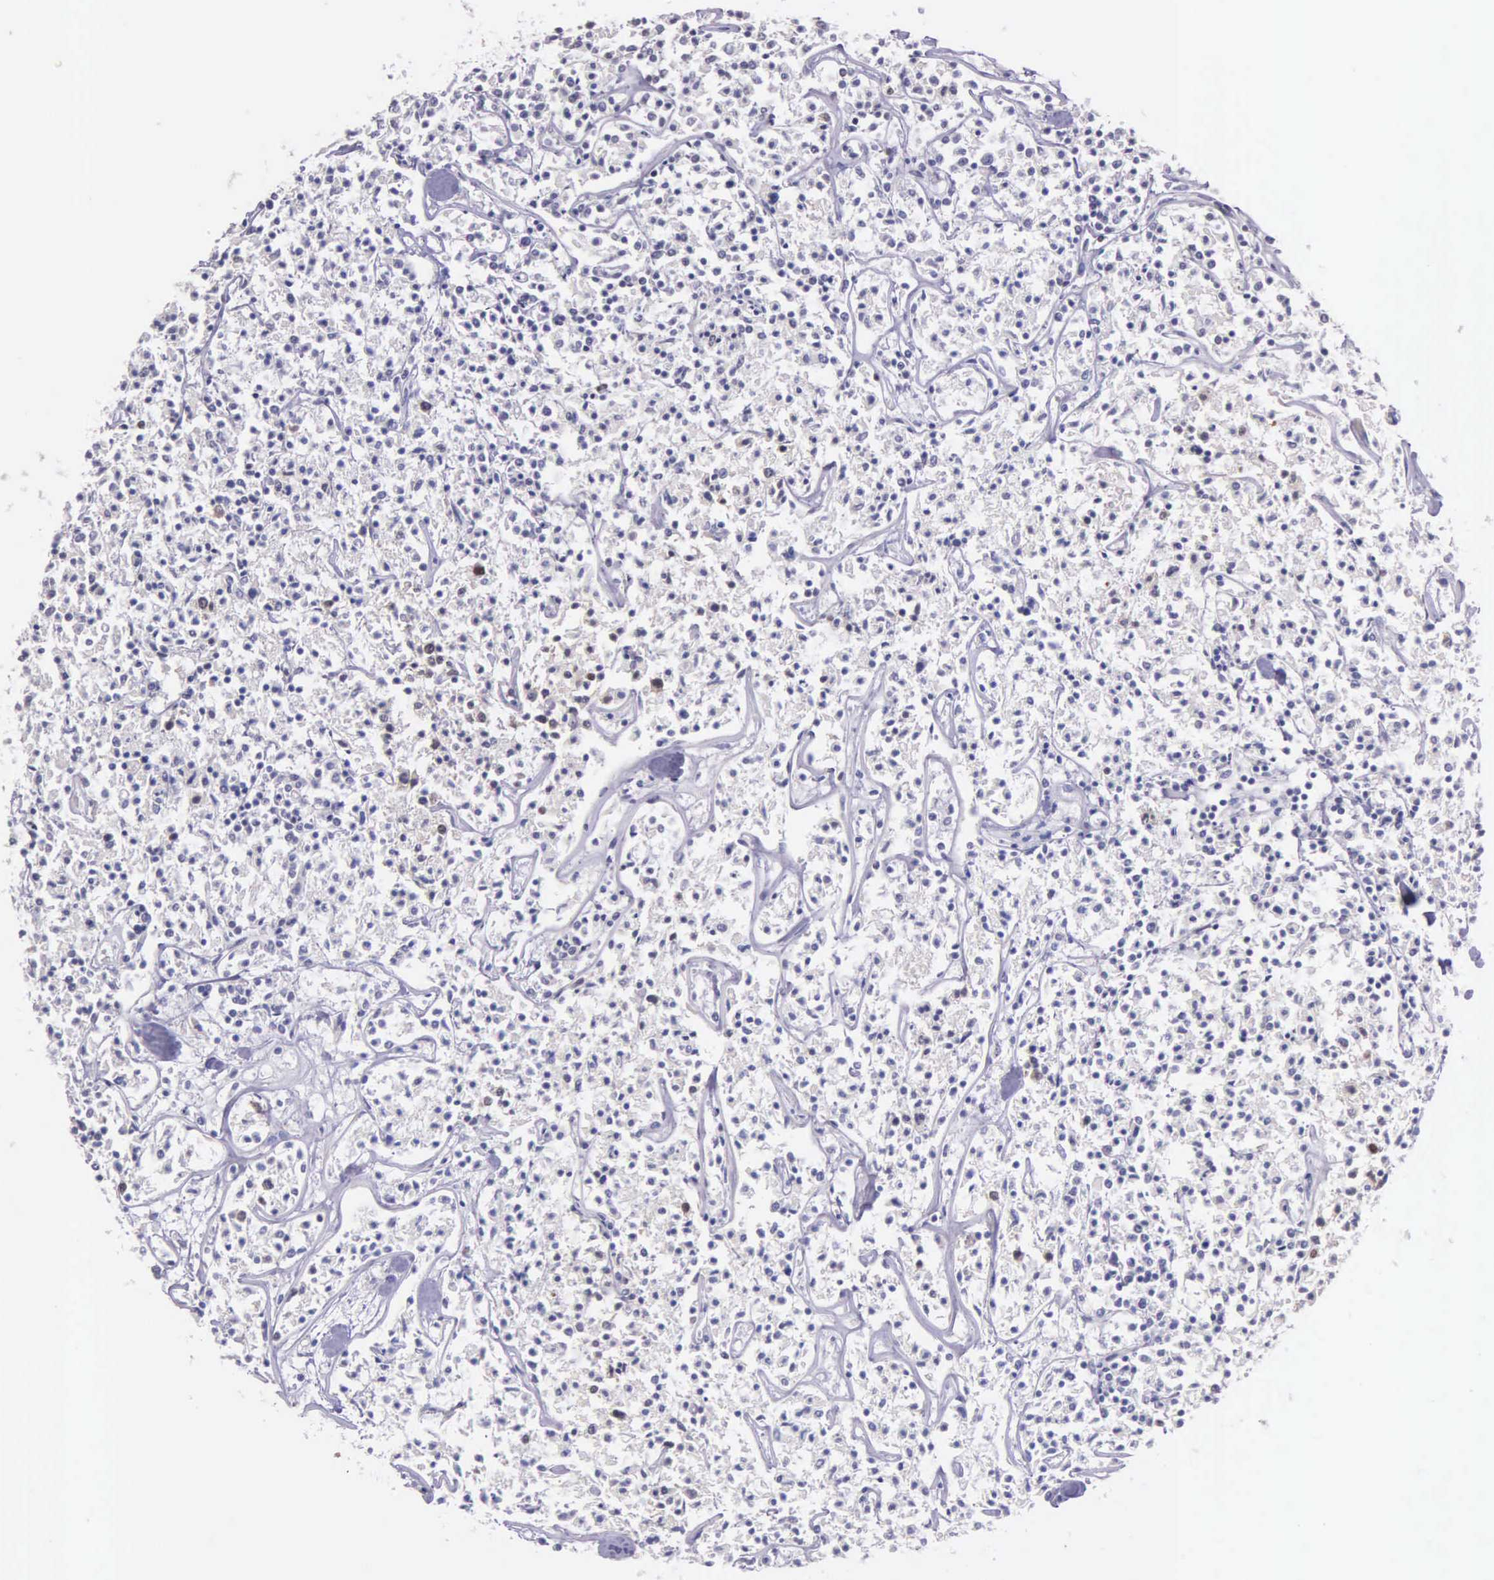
{"staining": {"intensity": "moderate", "quantity": "<25%", "location": "nuclear"}, "tissue": "lymphoma", "cell_type": "Tumor cells", "image_type": "cancer", "snomed": [{"axis": "morphology", "description": "Malignant lymphoma, non-Hodgkin's type, Low grade"}, {"axis": "topography", "description": "Small intestine"}], "caption": "Human lymphoma stained for a protein (brown) demonstrates moderate nuclear positive staining in approximately <25% of tumor cells.", "gene": "MCM5", "patient": {"sex": "female", "age": 59}}